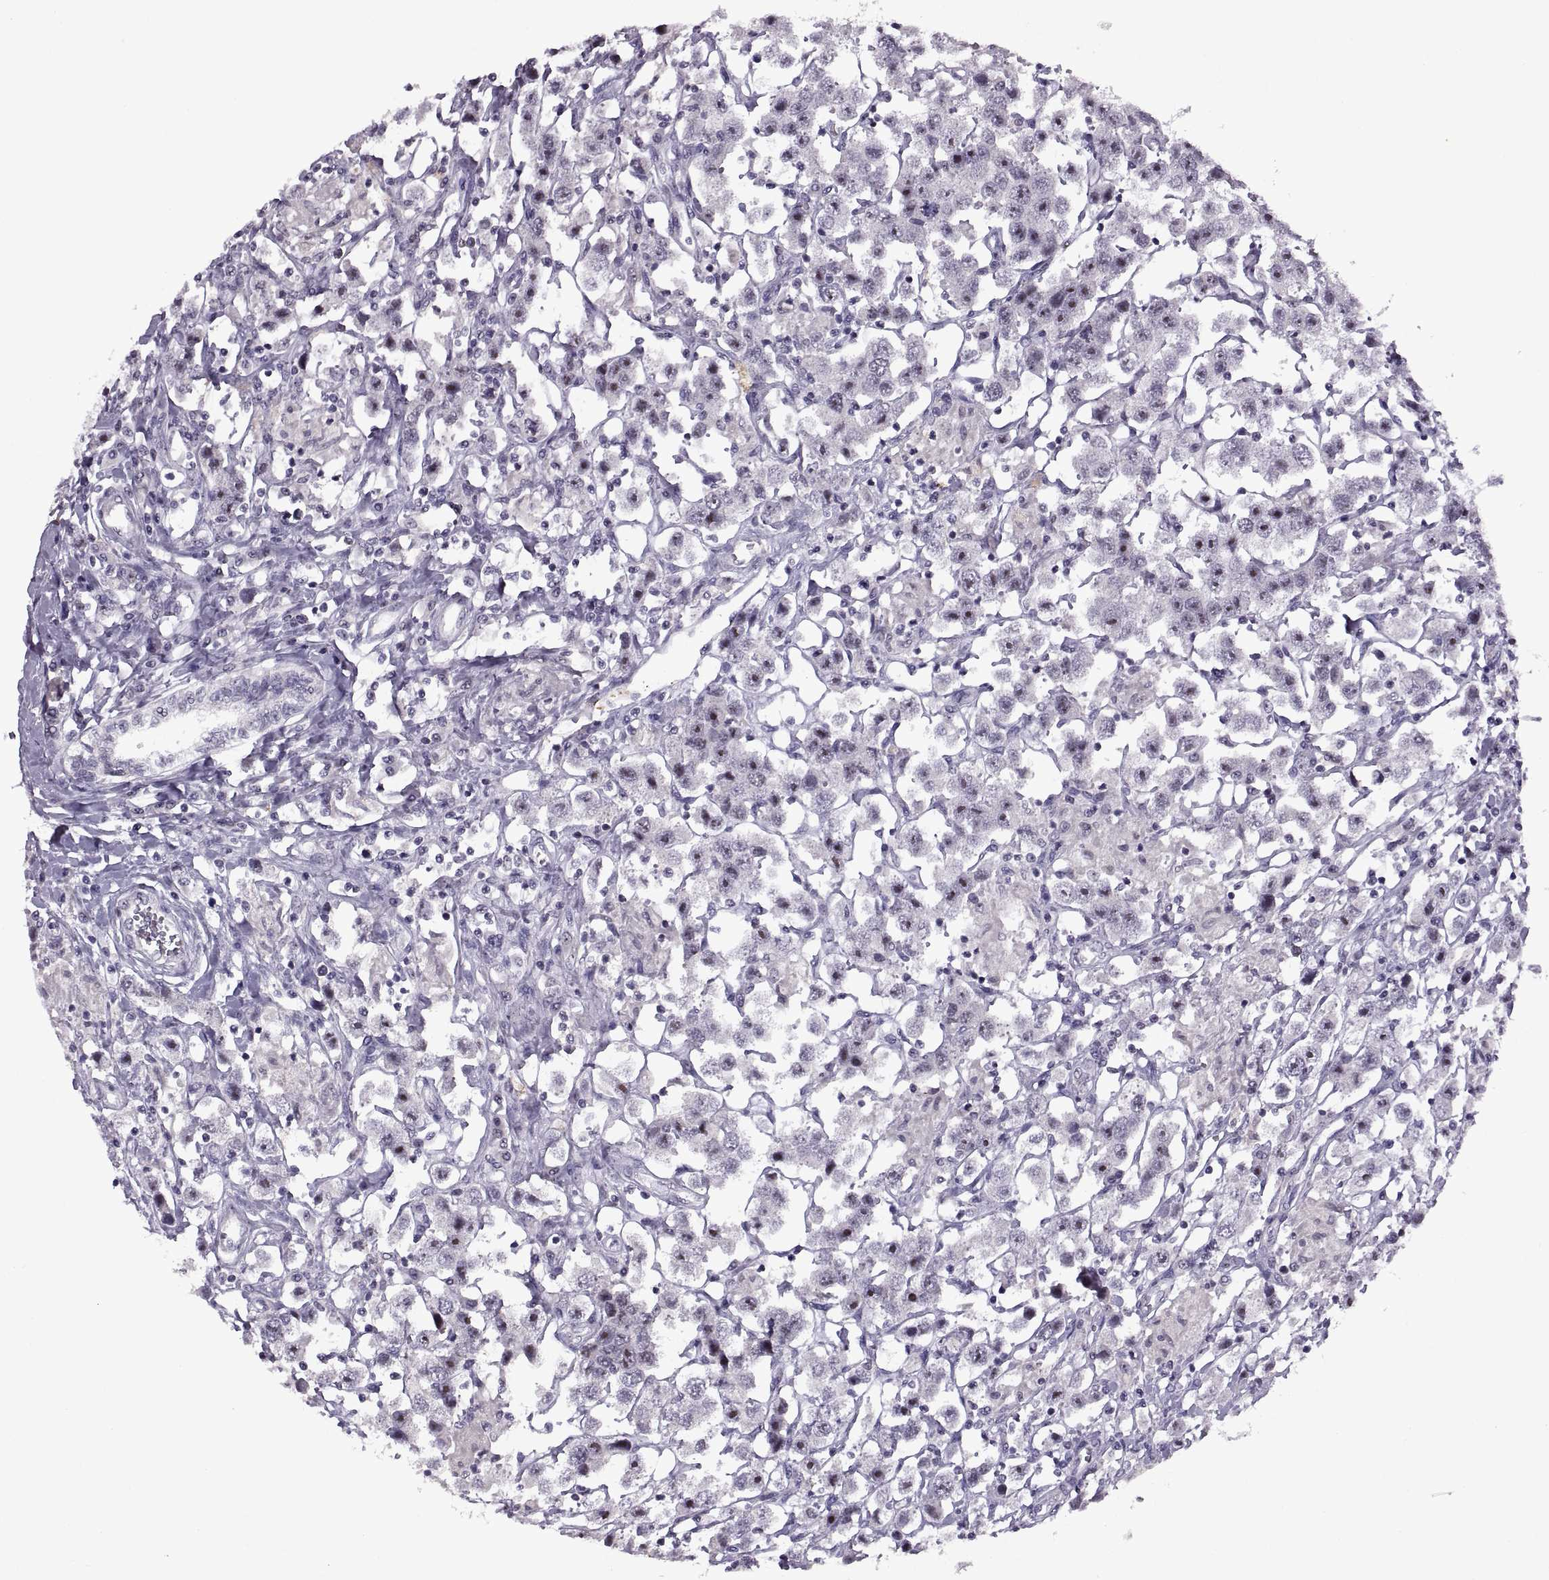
{"staining": {"intensity": "strong", "quantity": "<25%", "location": "nuclear"}, "tissue": "testis cancer", "cell_type": "Tumor cells", "image_type": "cancer", "snomed": [{"axis": "morphology", "description": "Seminoma, NOS"}, {"axis": "topography", "description": "Testis"}], "caption": "The image shows immunohistochemical staining of testis cancer (seminoma). There is strong nuclear positivity is present in about <25% of tumor cells.", "gene": "SINHCAF", "patient": {"sex": "male", "age": 45}}